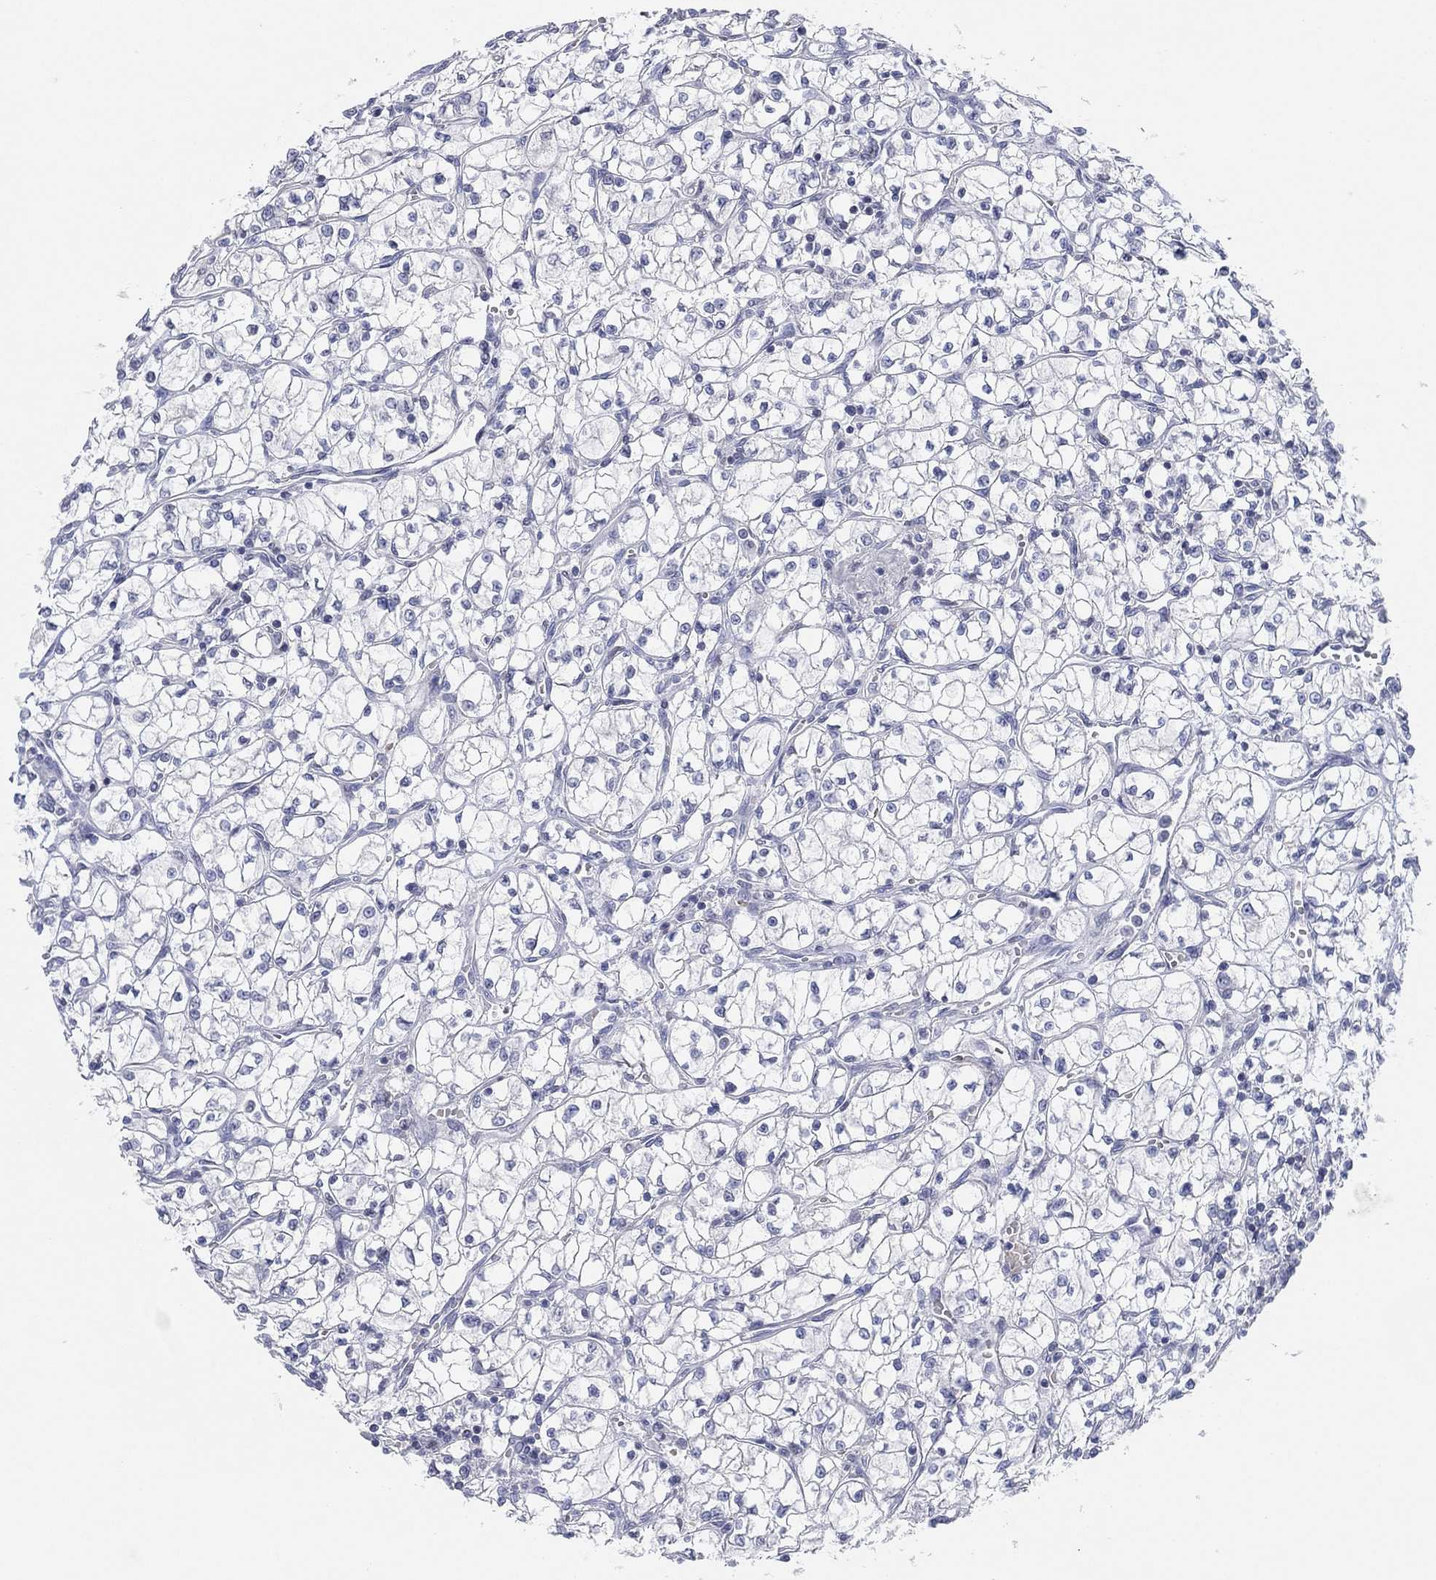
{"staining": {"intensity": "negative", "quantity": "none", "location": "none"}, "tissue": "renal cancer", "cell_type": "Tumor cells", "image_type": "cancer", "snomed": [{"axis": "morphology", "description": "Adenocarcinoma, NOS"}, {"axis": "topography", "description": "Kidney"}], "caption": "This image is of renal cancer (adenocarcinoma) stained with immunohistochemistry to label a protein in brown with the nuclei are counter-stained blue. There is no positivity in tumor cells. (DAB (3,3'-diaminobenzidine) immunohistochemistry with hematoxylin counter stain).", "gene": "CFTR", "patient": {"sex": "female", "age": 64}}